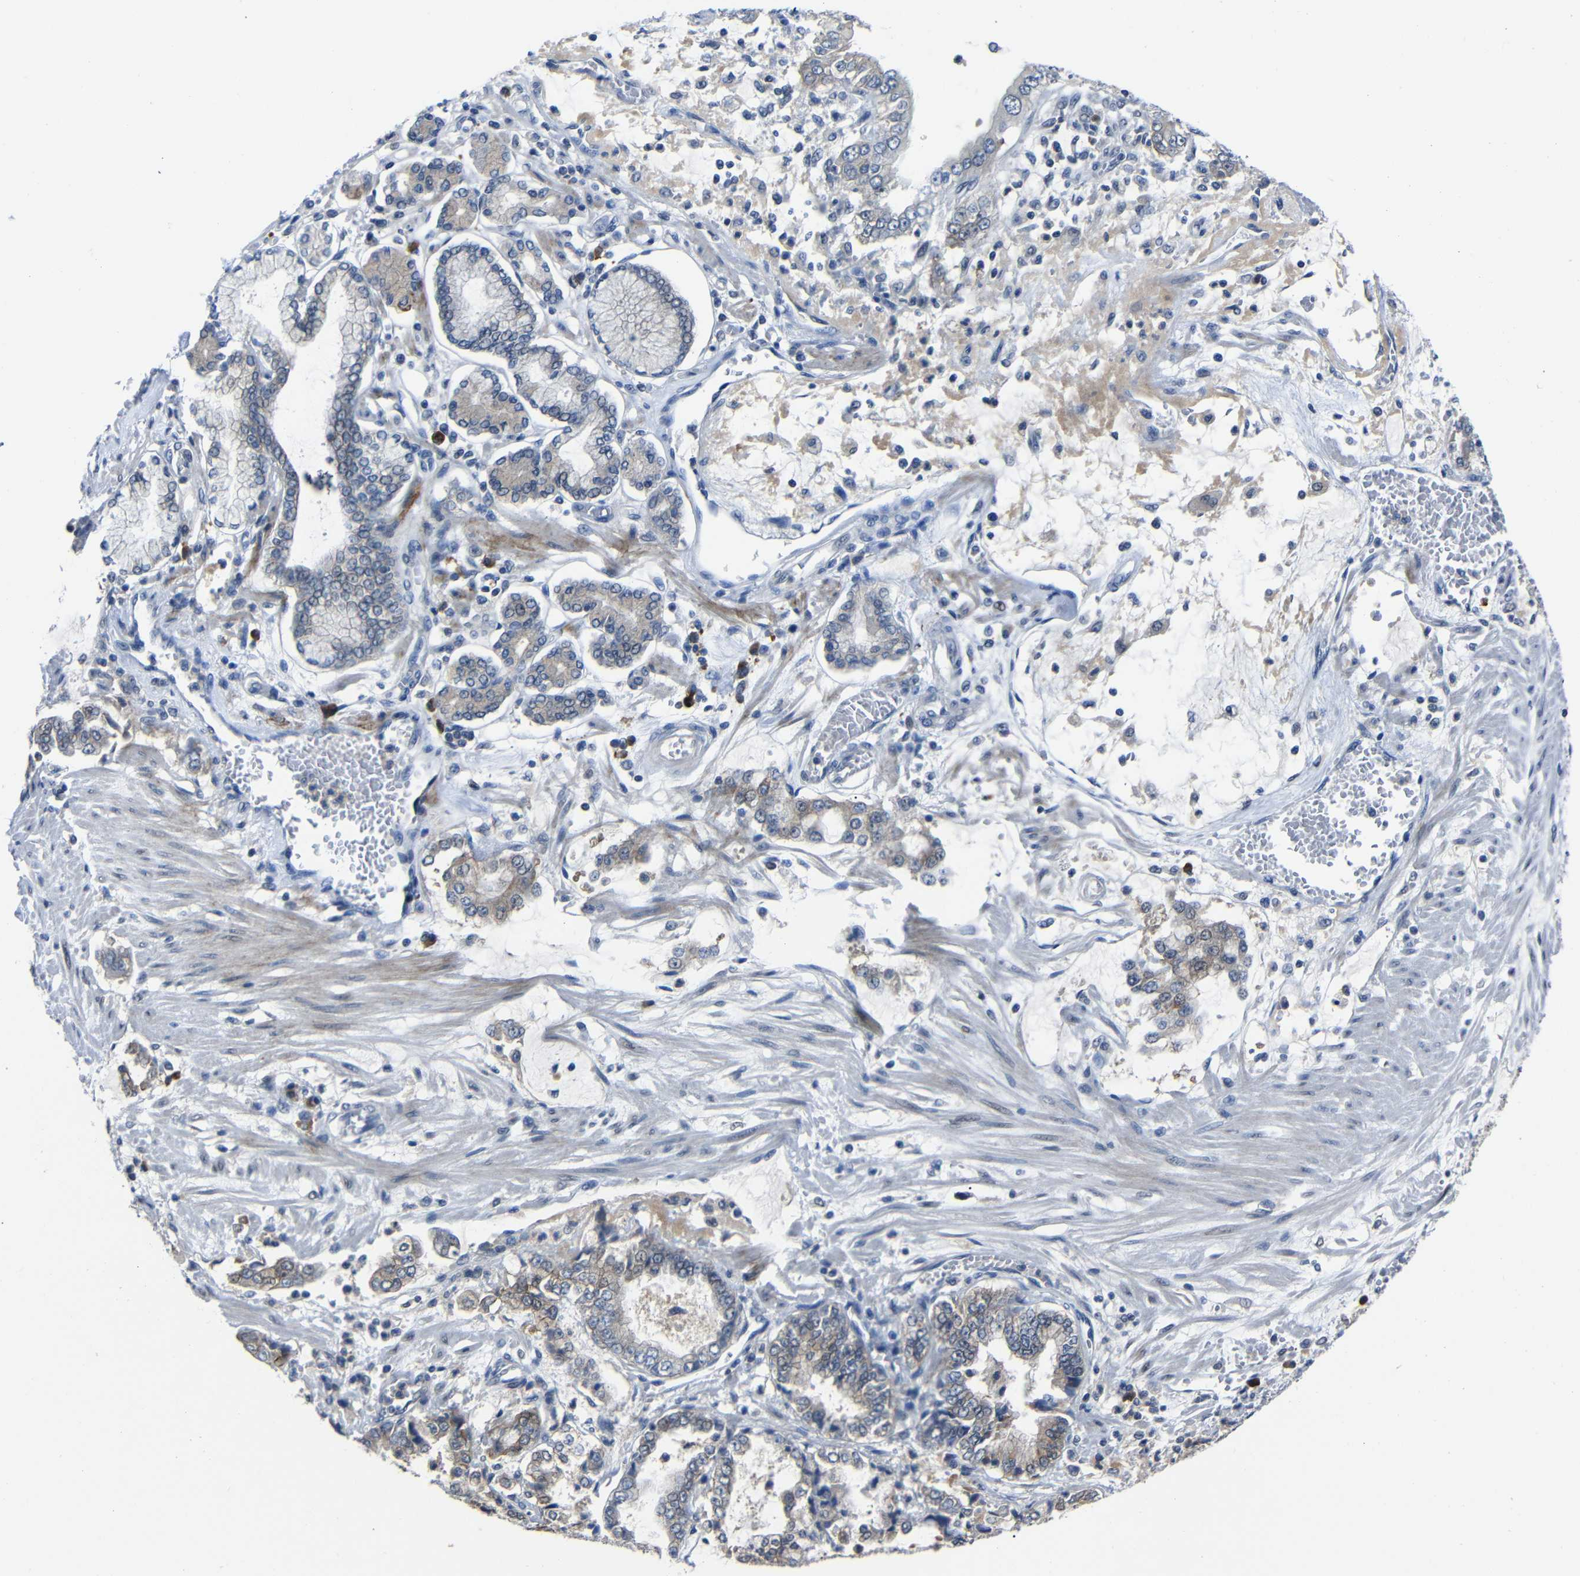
{"staining": {"intensity": "weak", "quantity": "25%-75%", "location": "cytoplasmic/membranous"}, "tissue": "stomach cancer", "cell_type": "Tumor cells", "image_type": "cancer", "snomed": [{"axis": "morphology", "description": "Adenocarcinoma, NOS"}, {"axis": "topography", "description": "Stomach"}], "caption": "The histopathology image shows a brown stain indicating the presence of a protein in the cytoplasmic/membranous of tumor cells in adenocarcinoma (stomach). Using DAB (brown) and hematoxylin (blue) stains, captured at high magnification using brightfield microscopy.", "gene": "SEMA4B", "patient": {"sex": "male", "age": 76}}